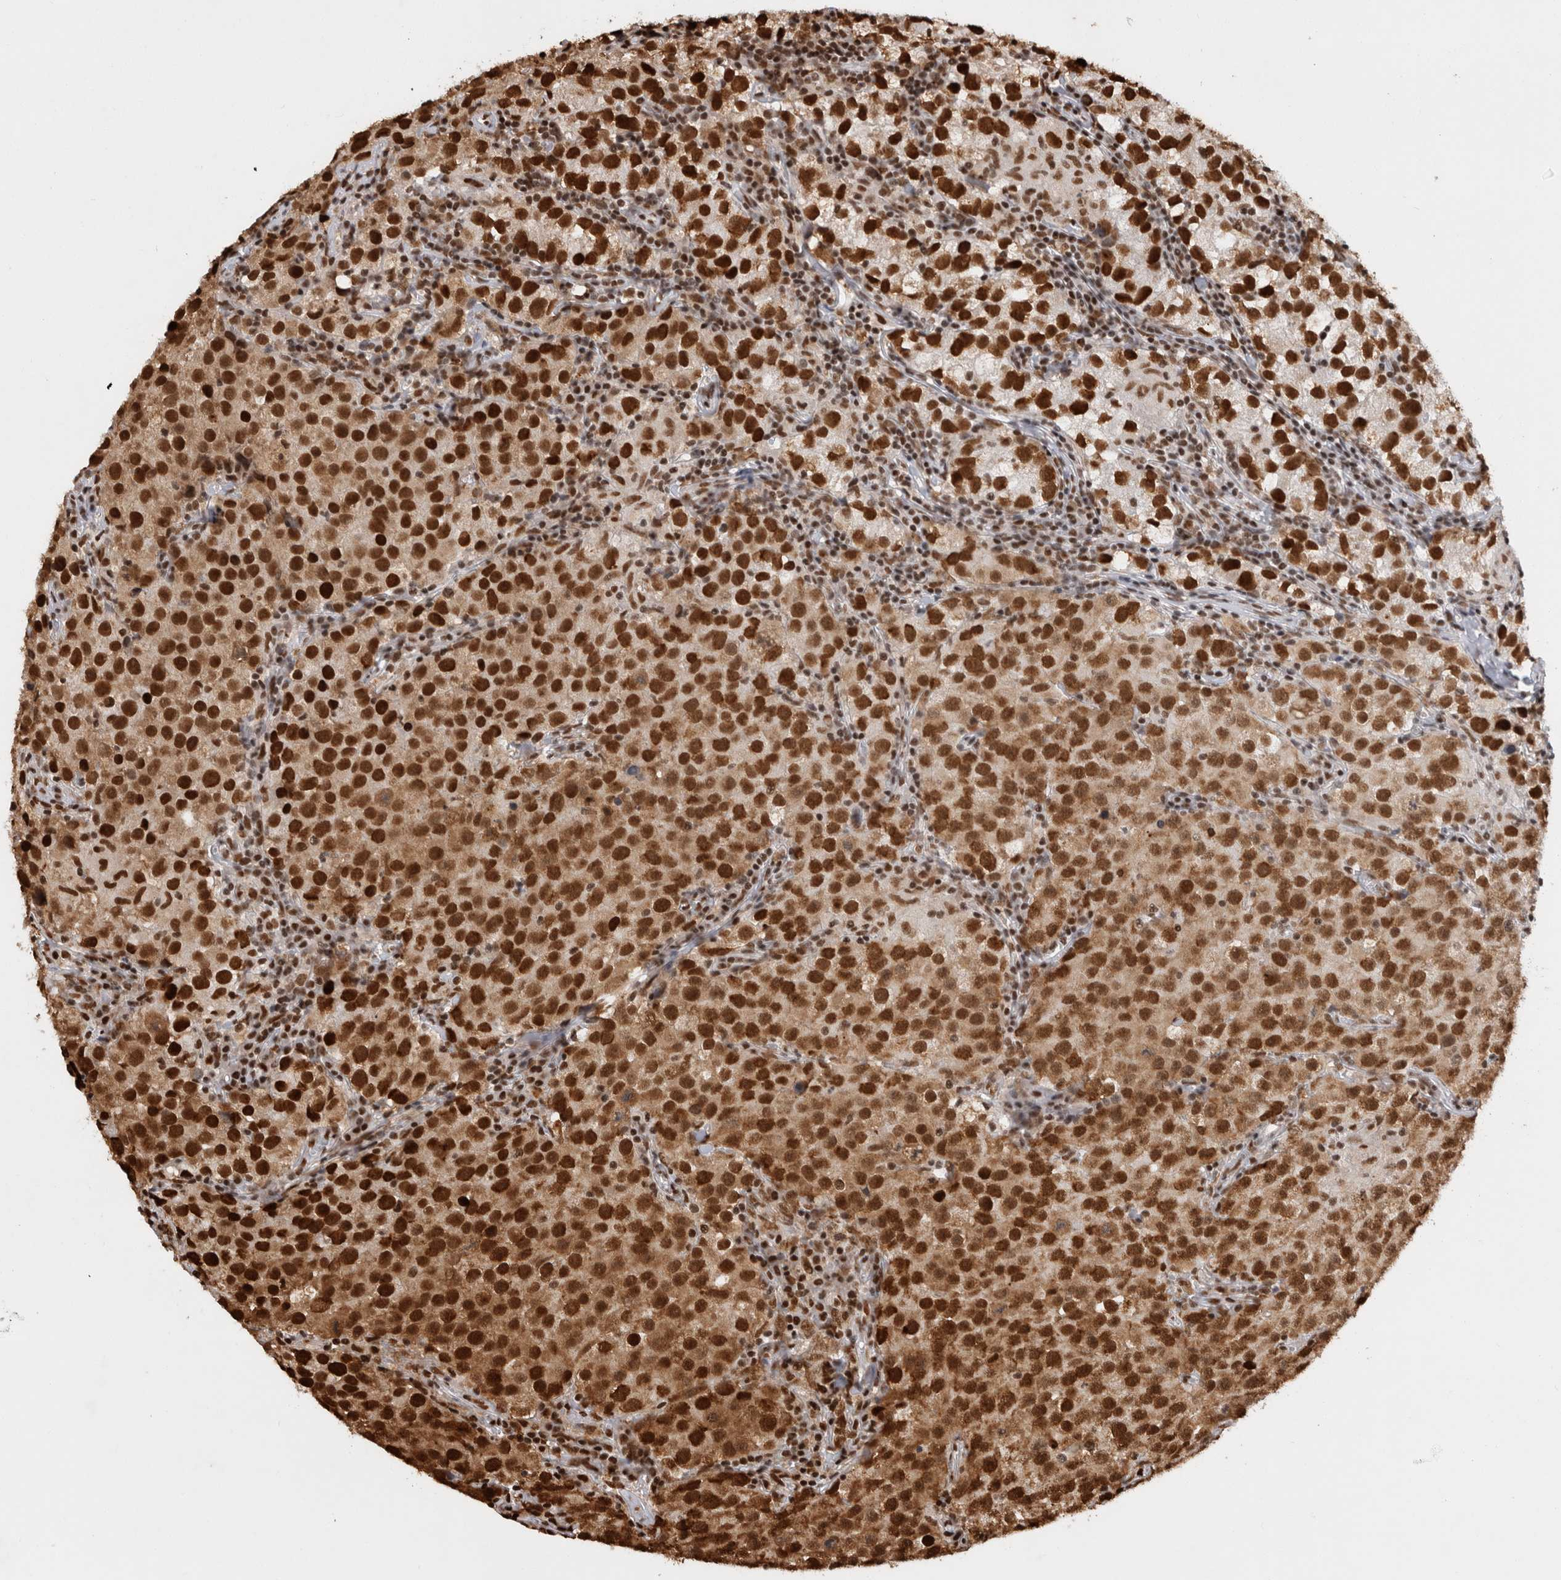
{"staining": {"intensity": "strong", "quantity": ">75%", "location": "nuclear"}, "tissue": "testis cancer", "cell_type": "Tumor cells", "image_type": "cancer", "snomed": [{"axis": "morphology", "description": "Seminoma, NOS"}, {"axis": "morphology", "description": "Carcinoma, Embryonal, NOS"}, {"axis": "topography", "description": "Testis"}], "caption": "A micrograph of human testis cancer (seminoma) stained for a protein demonstrates strong nuclear brown staining in tumor cells.", "gene": "EYA2", "patient": {"sex": "male", "age": 43}}